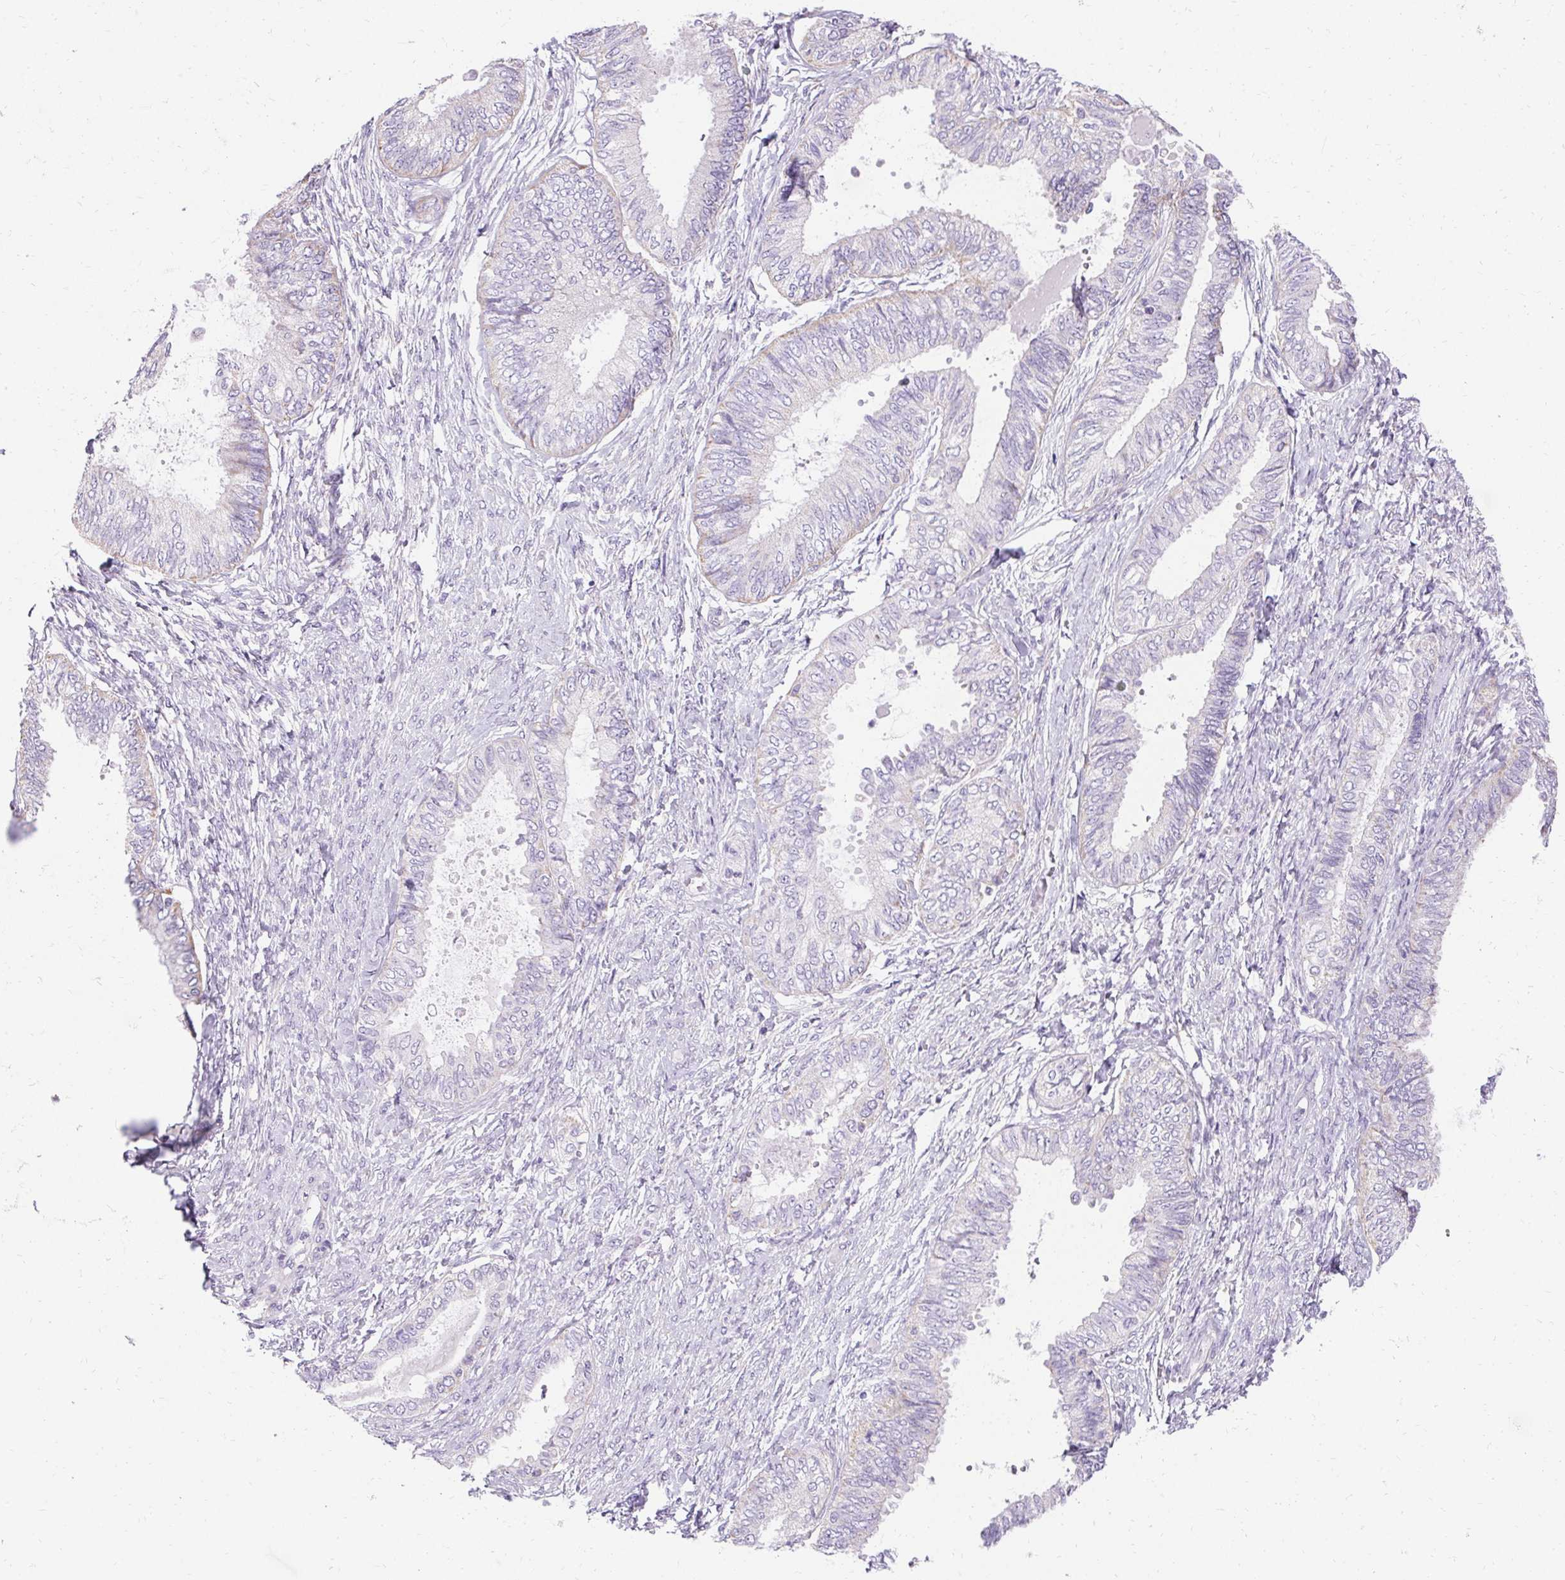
{"staining": {"intensity": "negative", "quantity": "none", "location": "none"}, "tissue": "ovarian cancer", "cell_type": "Tumor cells", "image_type": "cancer", "snomed": [{"axis": "morphology", "description": "Carcinoma, endometroid"}, {"axis": "topography", "description": "Ovary"}], "caption": "This is a image of immunohistochemistry (IHC) staining of ovarian cancer (endometroid carcinoma), which shows no expression in tumor cells.", "gene": "ASGR2", "patient": {"sex": "female", "age": 70}}